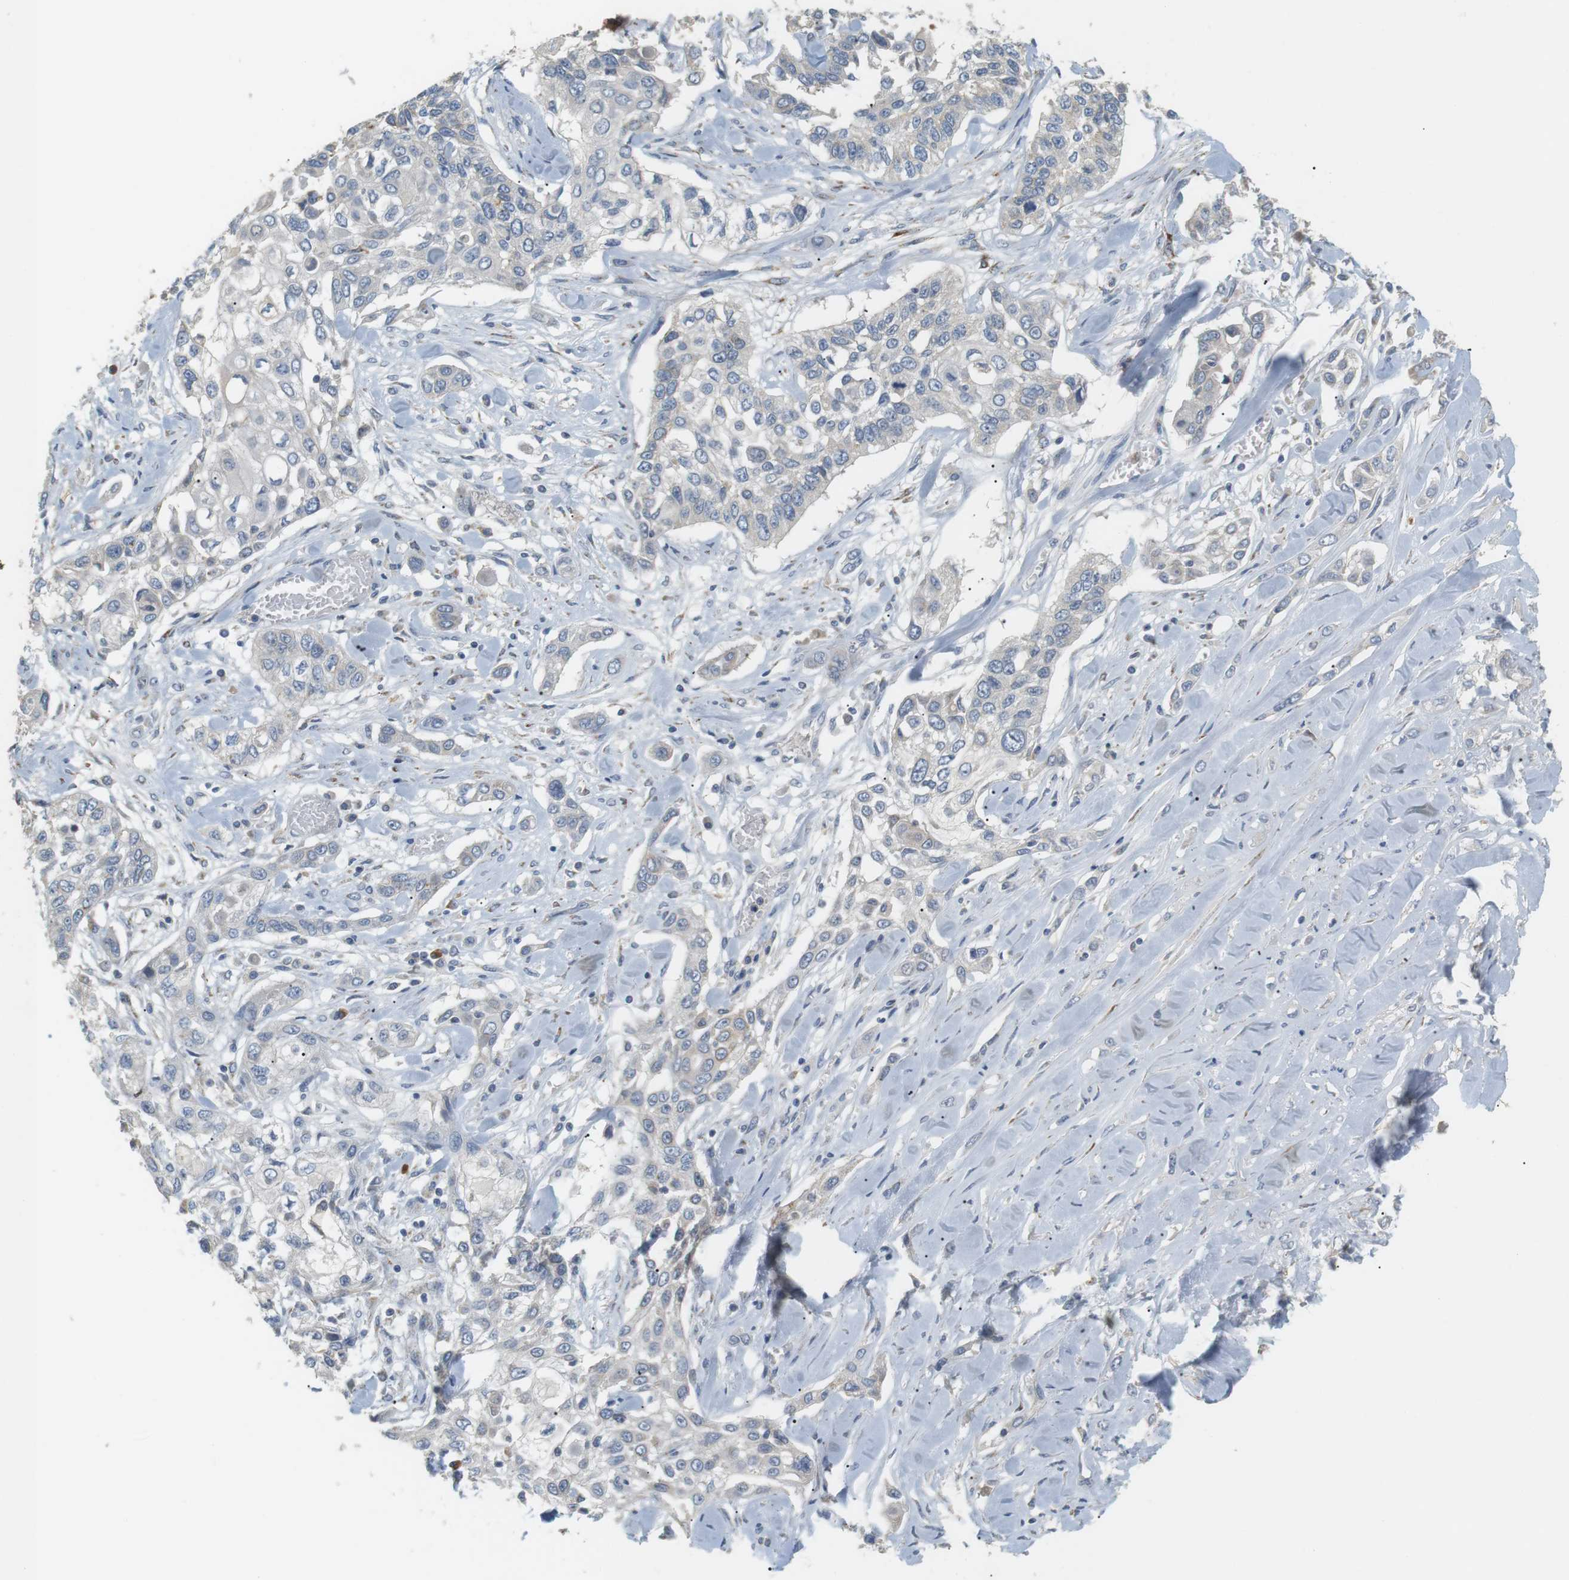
{"staining": {"intensity": "negative", "quantity": "none", "location": "none"}, "tissue": "lung cancer", "cell_type": "Tumor cells", "image_type": "cancer", "snomed": [{"axis": "morphology", "description": "Squamous cell carcinoma, NOS"}, {"axis": "topography", "description": "Lung"}], "caption": "Immunohistochemical staining of lung squamous cell carcinoma shows no significant staining in tumor cells.", "gene": "CD300E", "patient": {"sex": "male", "age": 71}}